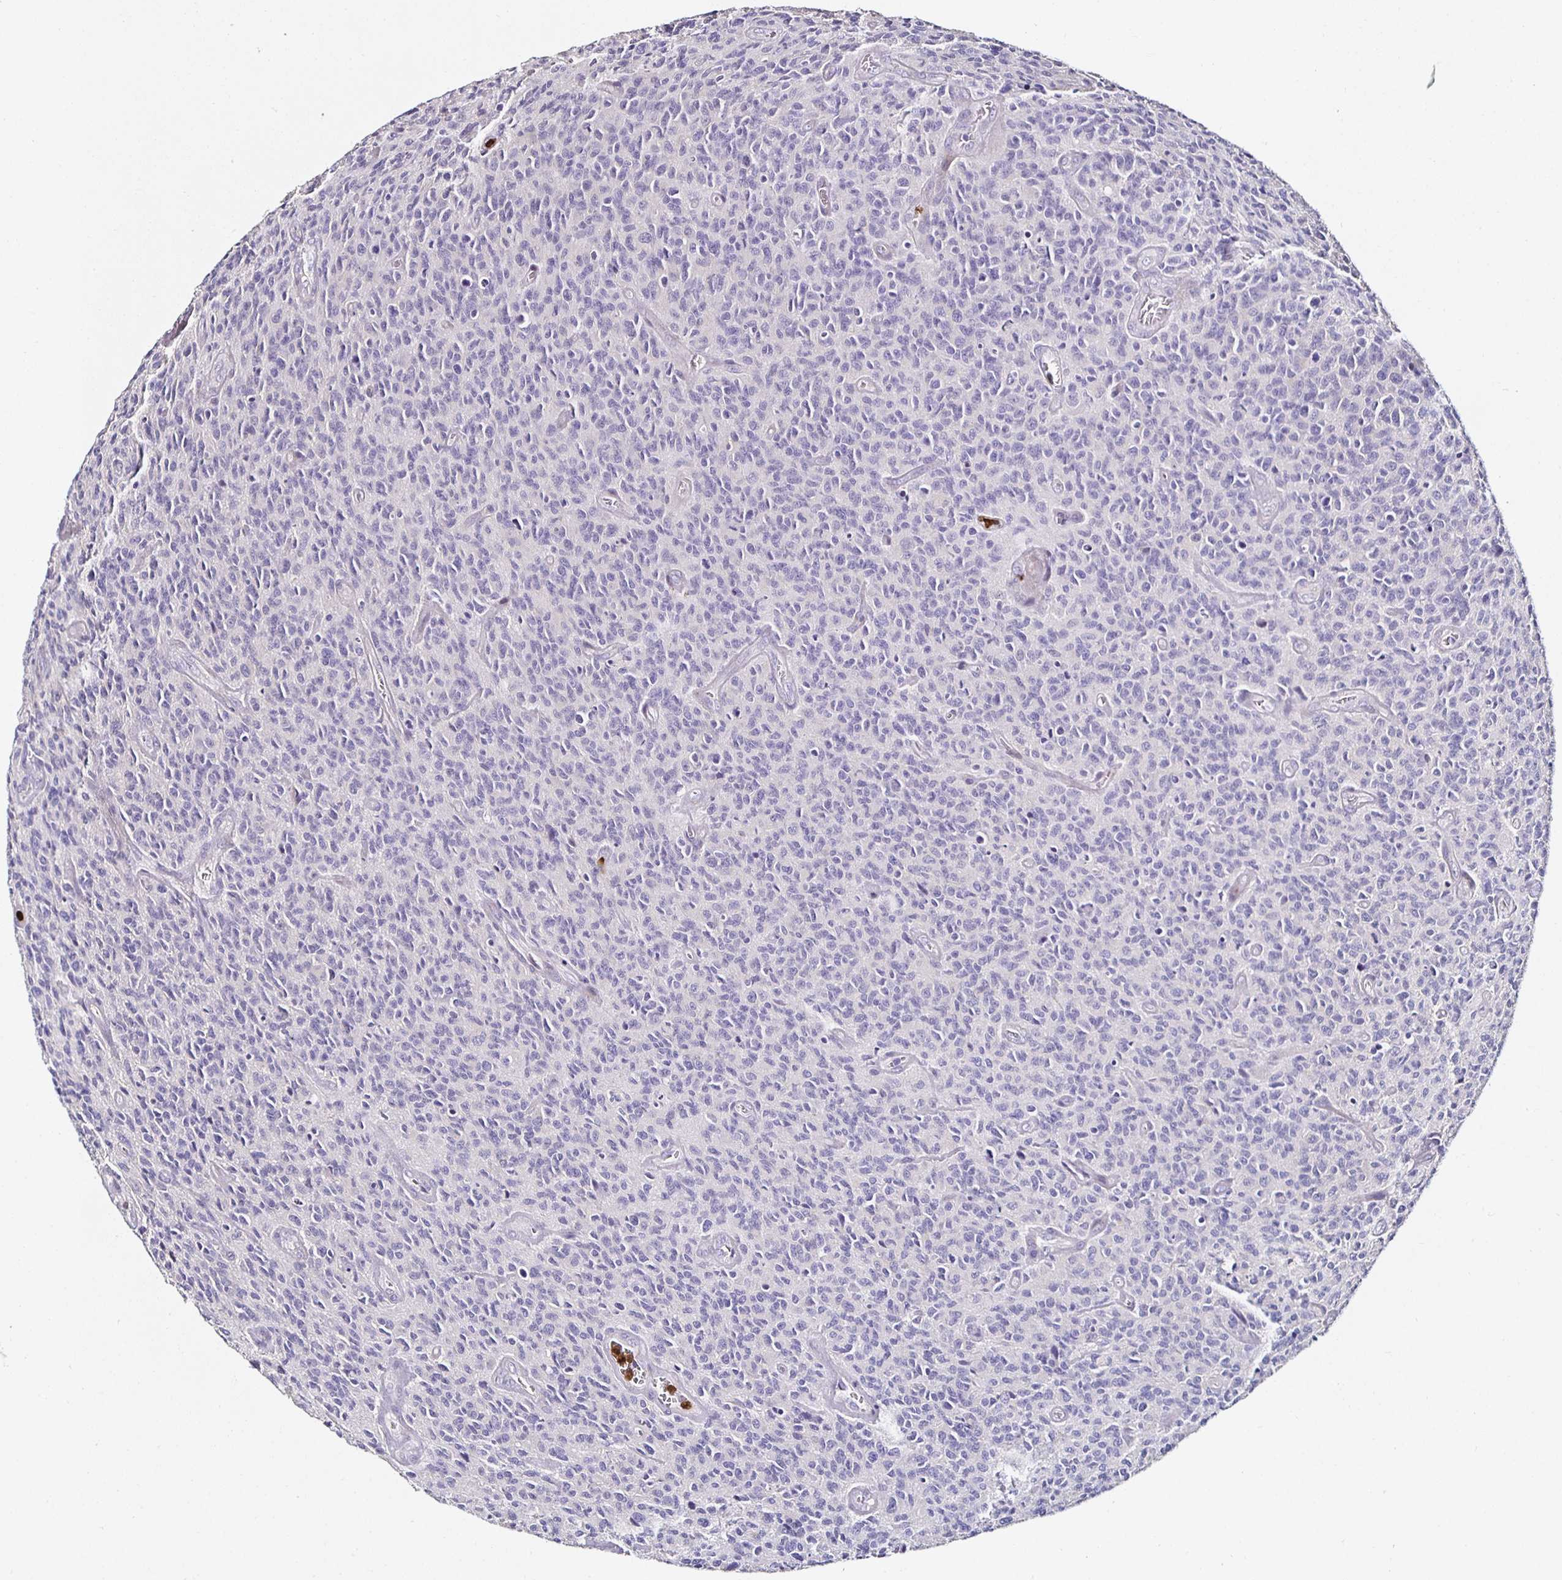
{"staining": {"intensity": "negative", "quantity": "none", "location": "none"}, "tissue": "glioma", "cell_type": "Tumor cells", "image_type": "cancer", "snomed": [{"axis": "morphology", "description": "Glioma, malignant, High grade"}, {"axis": "topography", "description": "Brain"}], "caption": "Immunohistochemistry photomicrograph of neoplastic tissue: human glioma stained with DAB (3,3'-diaminobenzidine) displays no significant protein positivity in tumor cells.", "gene": "TLR4", "patient": {"sex": "male", "age": 76}}